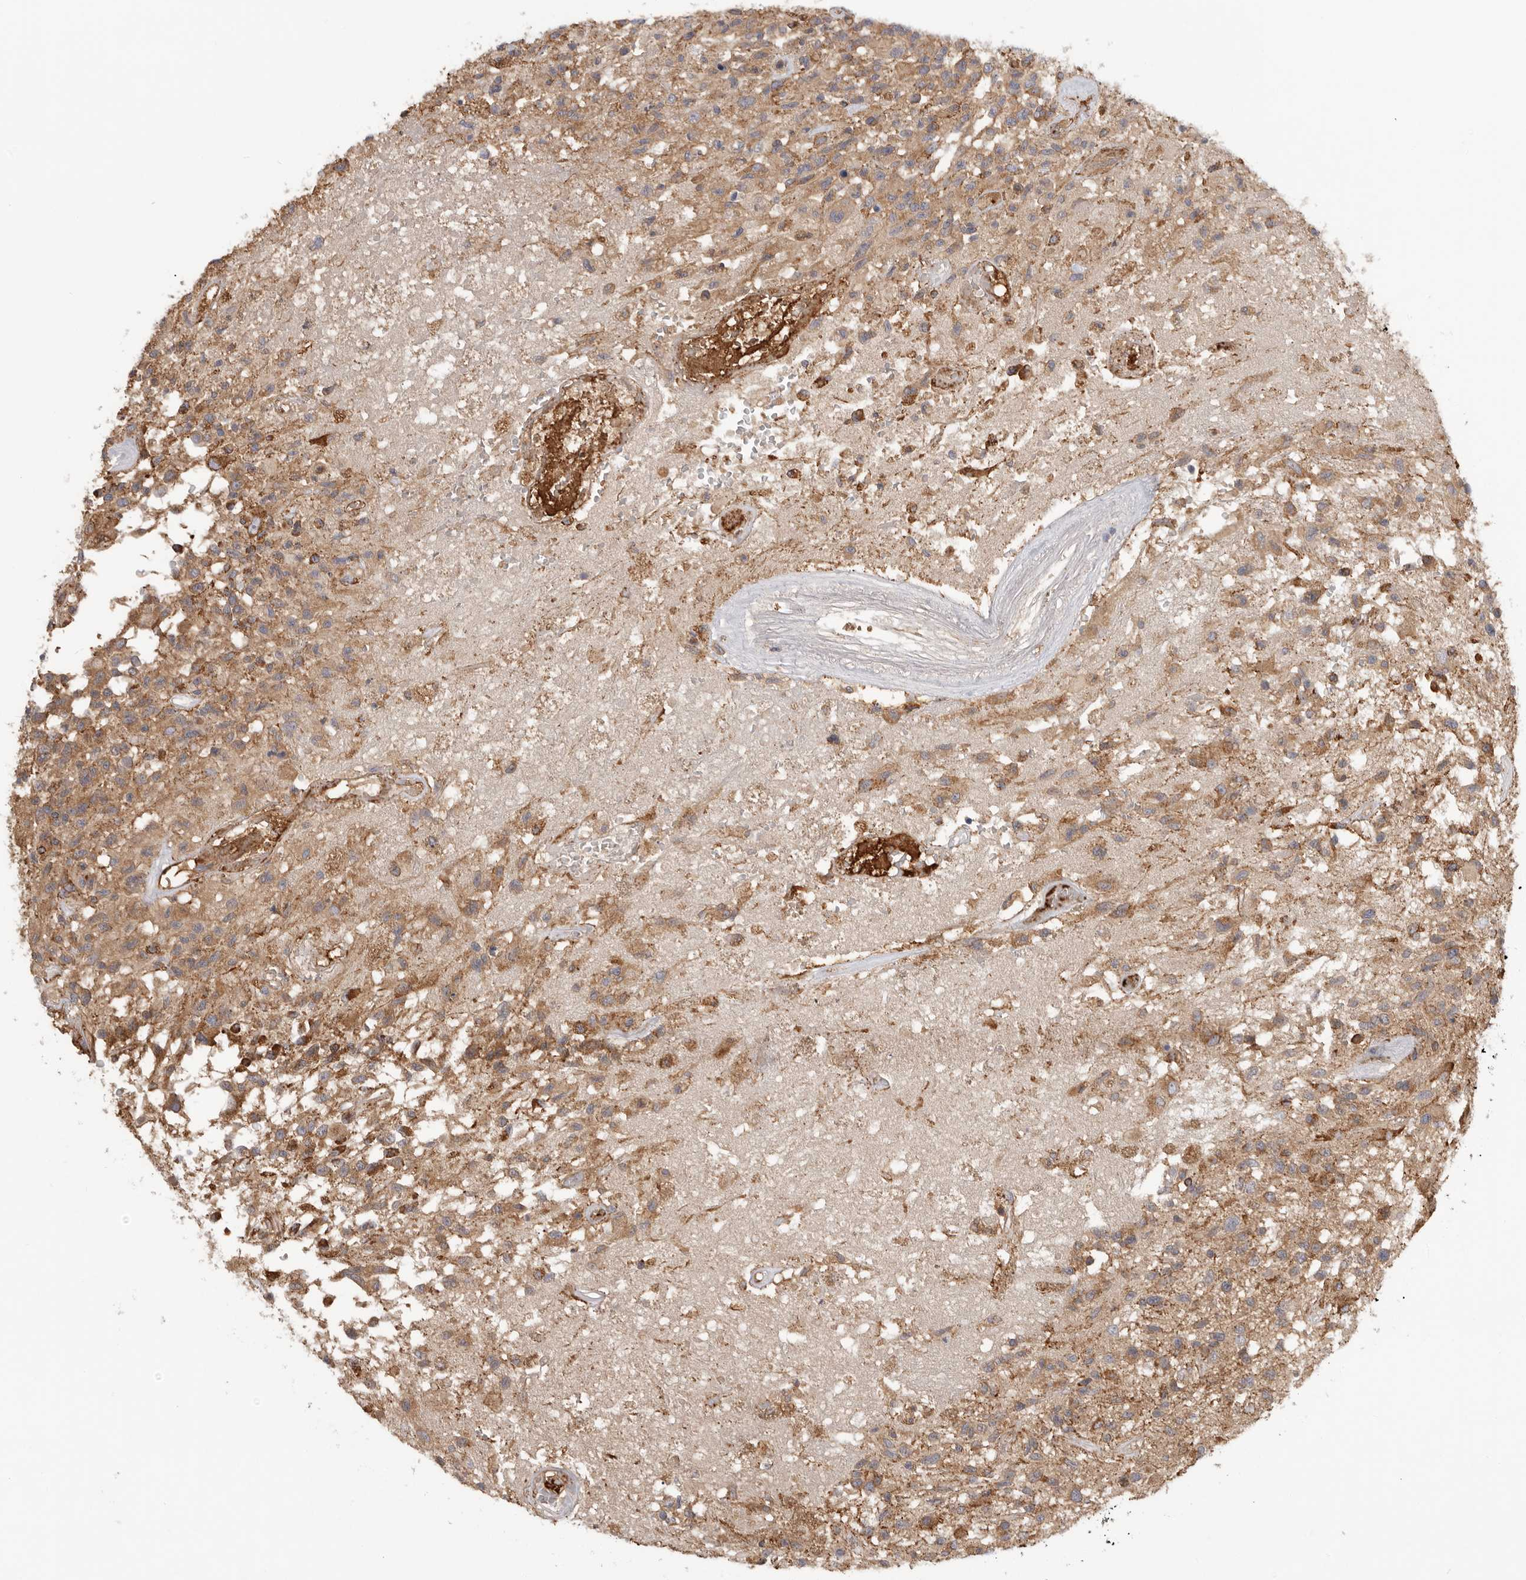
{"staining": {"intensity": "moderate", "quantity": ">75%", "location": "cytoplasmic/membranous"}, "tissue": "glioma", "cell_type": "Tumor cells", "image_type": "cancer", "snomed": [{"axis": "morphology", "description": "Glioma, malignant, High grade"}, {"axis": "morphology", "description": "Glioblastoma, NOS"}, {"axis": "topography", "description": "Brain"}], "caption": "Moderate cytoplasmic/membranous protein positivity is appreciated in about >75% of tumor cells in glioma.", "gene": "CDC42BPB", "patient": {"sex": "male", "age": 60}}